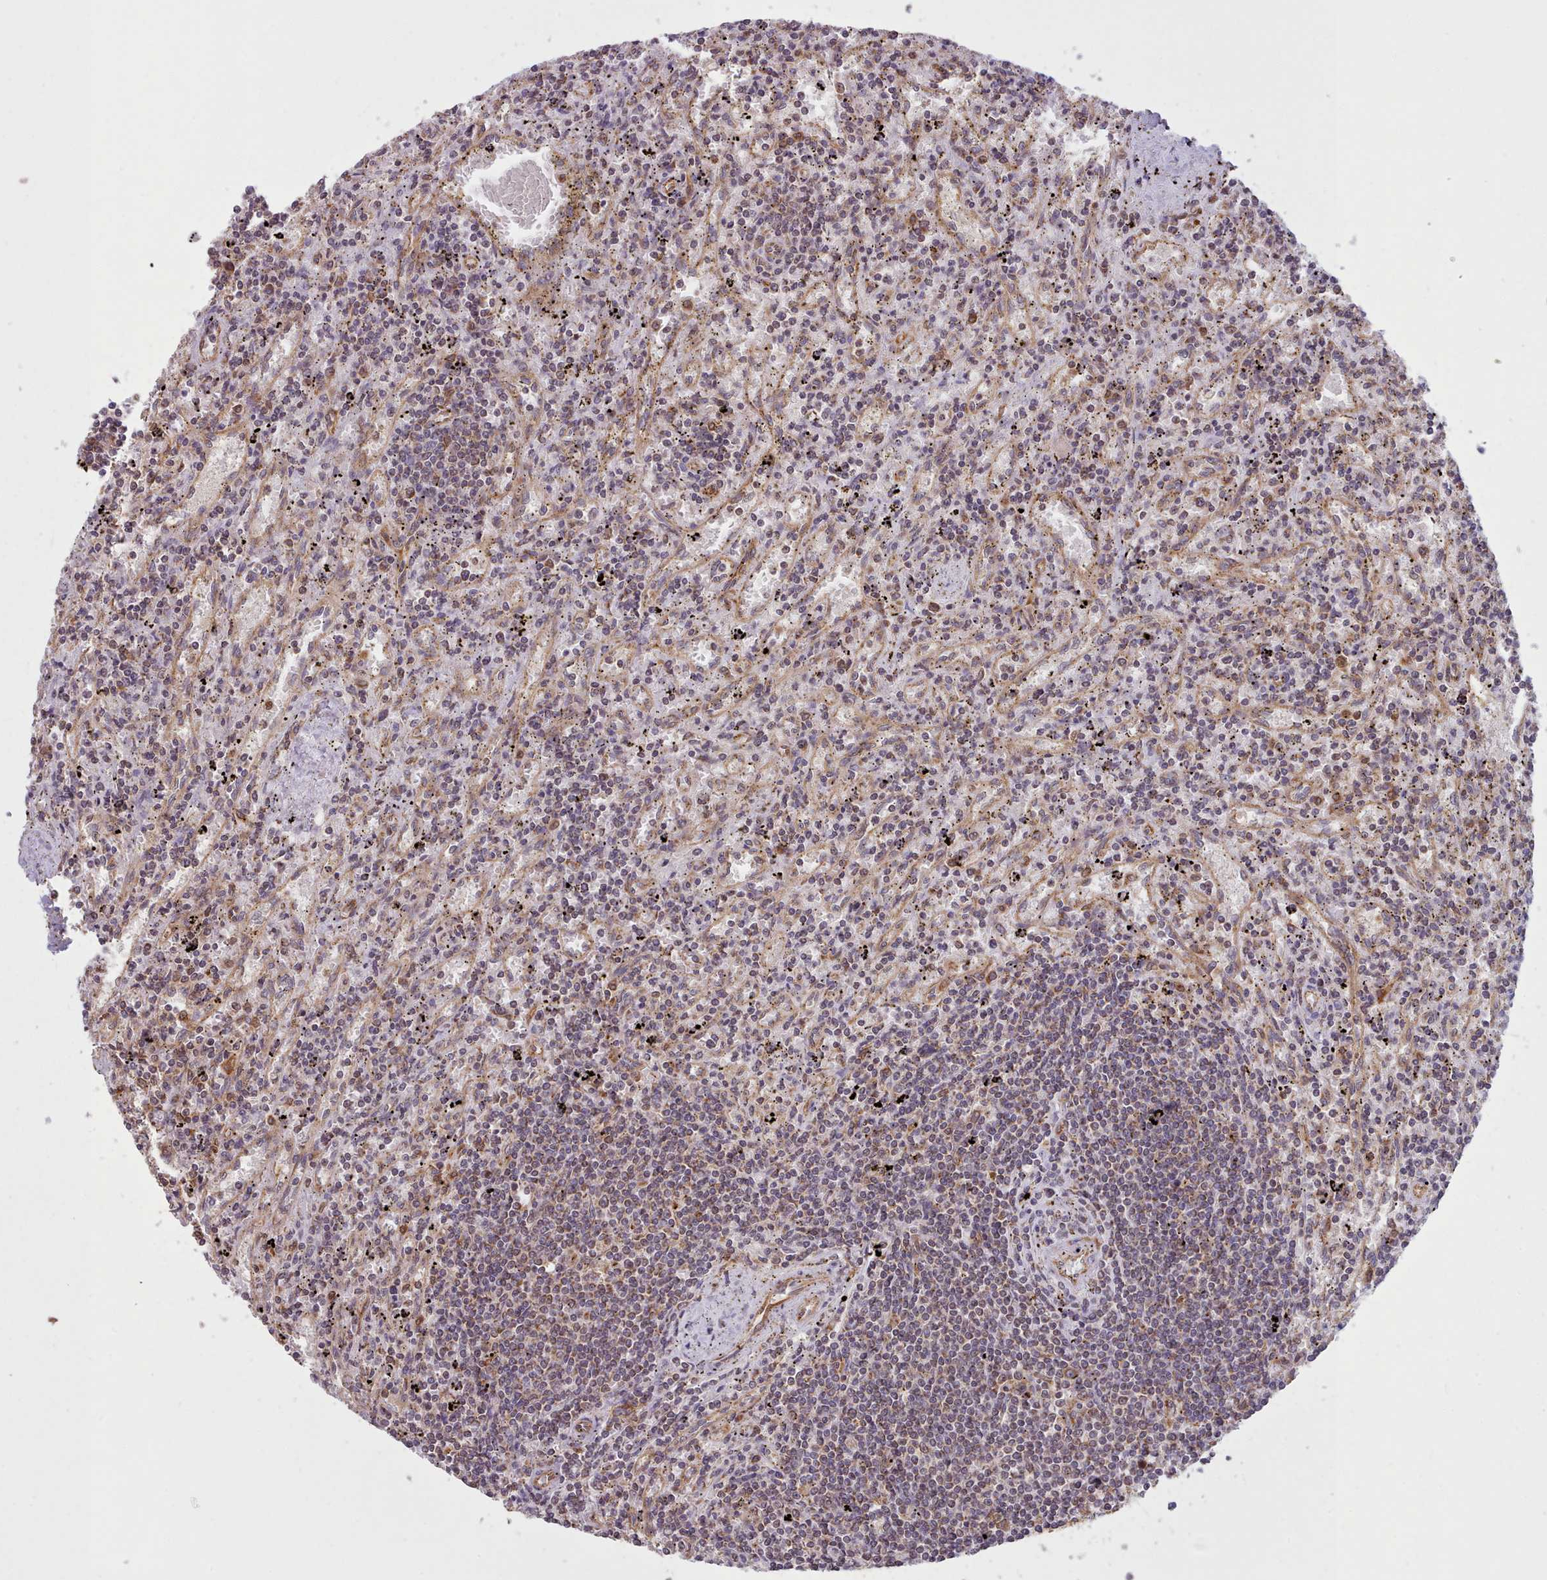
{"staining": {"intensity": "moderate", "quantity": ">75%", "location": "cytoplasmic/membranous"}, "tissue": "lymphoma", "cell_type": "Tumor cells", "image_type": "cancer", "snomed": [{"axis": "morphology", "description": "Malignant lymphoma, non-Hodgkin's type, Low grade"}, {"axis": "topography", "description": "Spleen"}], "caption": "IHC image of malignant lymphoma, non-Hodgkin's type (low-grade) stained for a protein (brown), which displays medium levels of moderate cytoplasmic/membranous staining in about >75% of tumor cells.", "gene": "CRYBG1", "patient": {"sex": "male", "age": 76}}